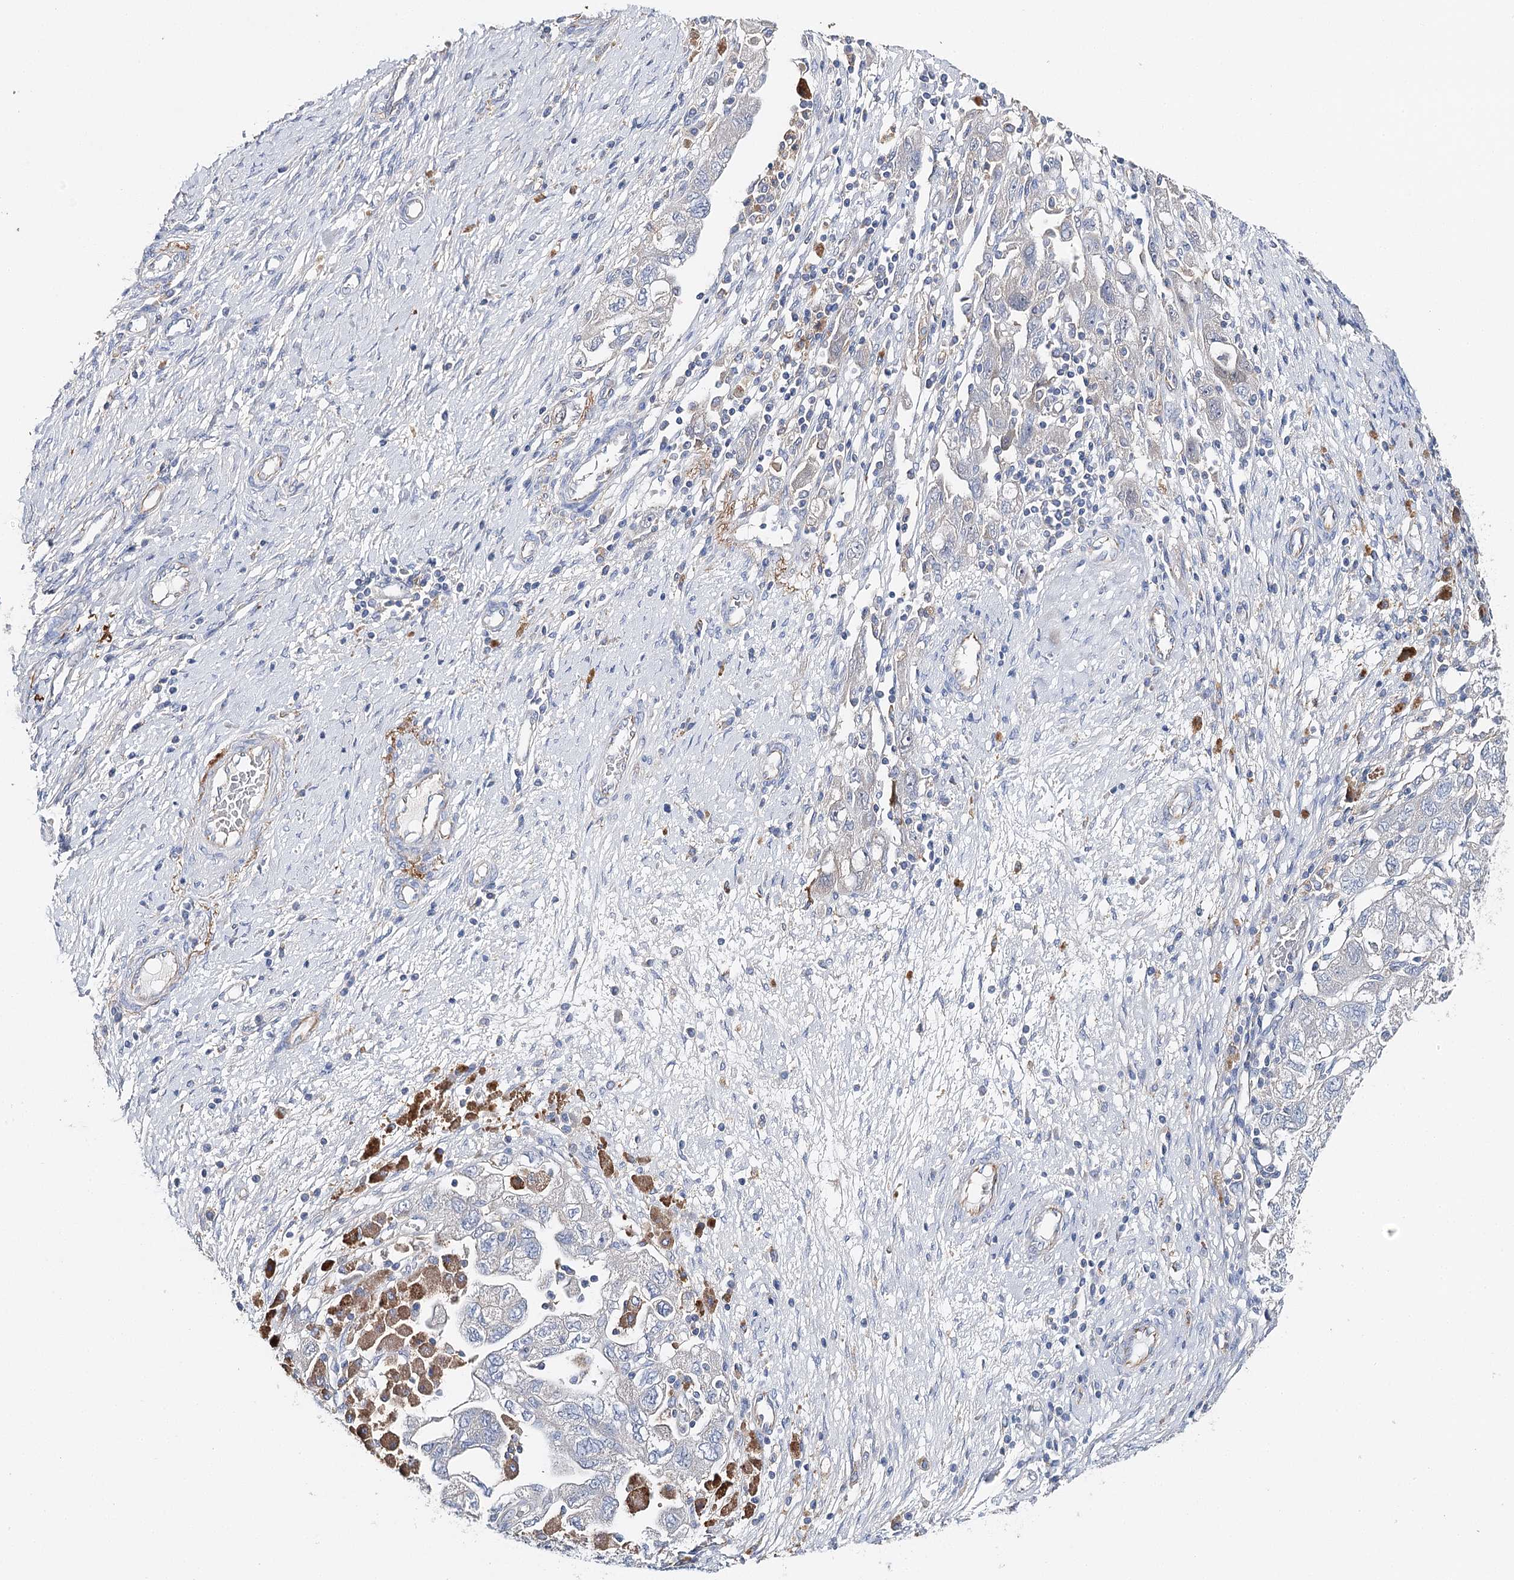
{"staining": {"intensity": "negative", "quantity": "none", "location": "none"}, "tissue": "ovarian cancer", "cell_type": "Tumor cells", "image_type": "cancer", "snomed": [{"axis": "morphology", "description": "Carcinoma, NOS"}, {"axis": "morphology", "description": "Cystadenocarcinoma, serous, NOS"}, {"axis": "topography", "description": "Ovary"}], "caption": "An immunohistochemistry (IHC) photomicrograph of ovarian serous cystadenocarcinoma is shown. There is no staining in tumor cells of ovarian serous cystadenocarcinoma.", "gene": "EPYC", "patient": {"sex": "female", "age": 69}}